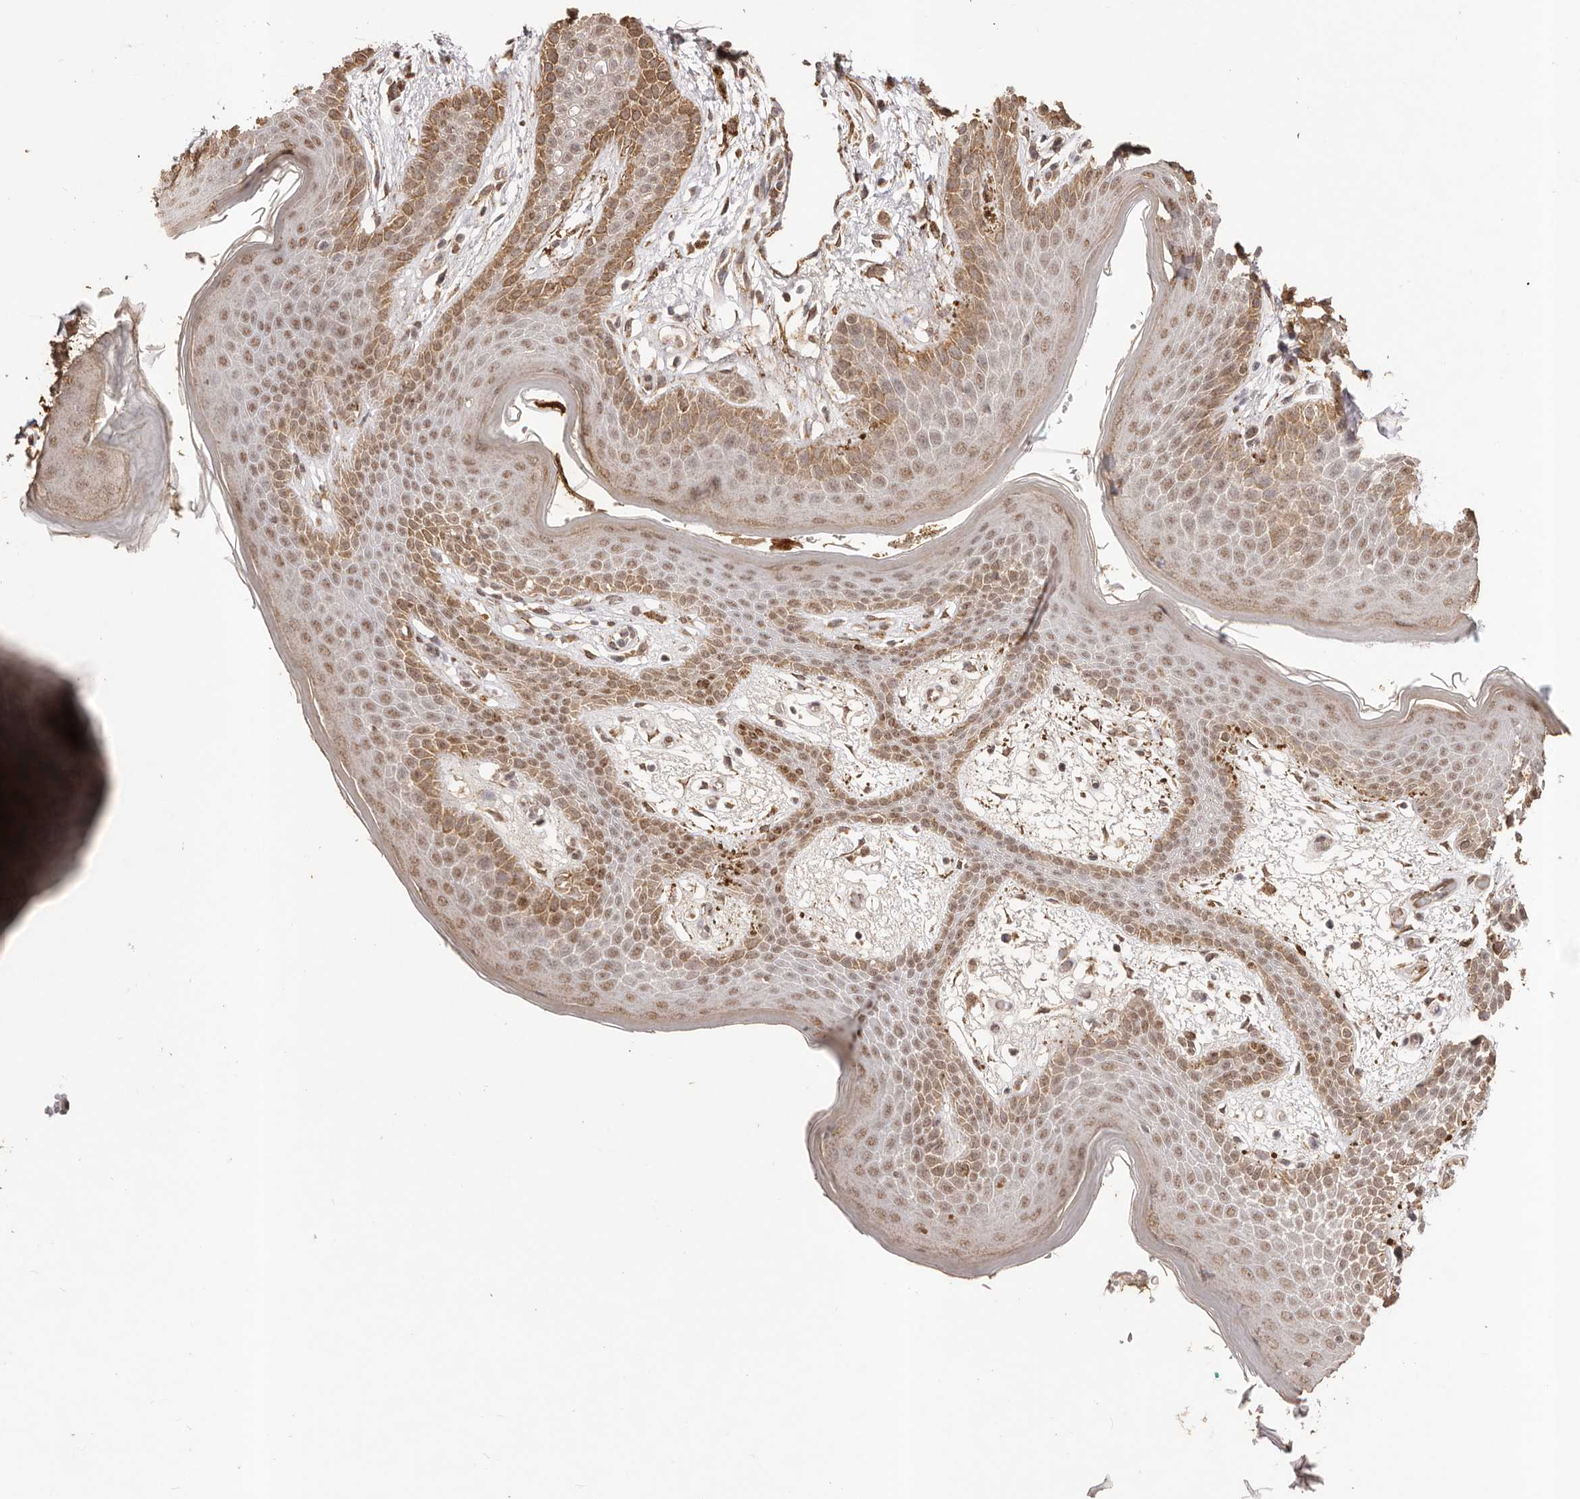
{"staining": {"intensity": "strong", "quantity": ">75%", "location": "cytoplasmic/membranous,nuclear"}, "tissue": "skin", "cell_type": "Epidermal cells", "image_type": "normal", "snomed": [{"axis": "morphology", "description": "Normal tissue, NOS"}, {"axis": "topography", "description": "Anal"}], "caption": "Immunohistochemical staining of unremarkable skin displays high levels of strong cytoplasmic/membranous,nuclear expression in about >75% of epidermal cells.", "gene": "RPS6KA5", "patient": {"sex": "male", "age": 74}}